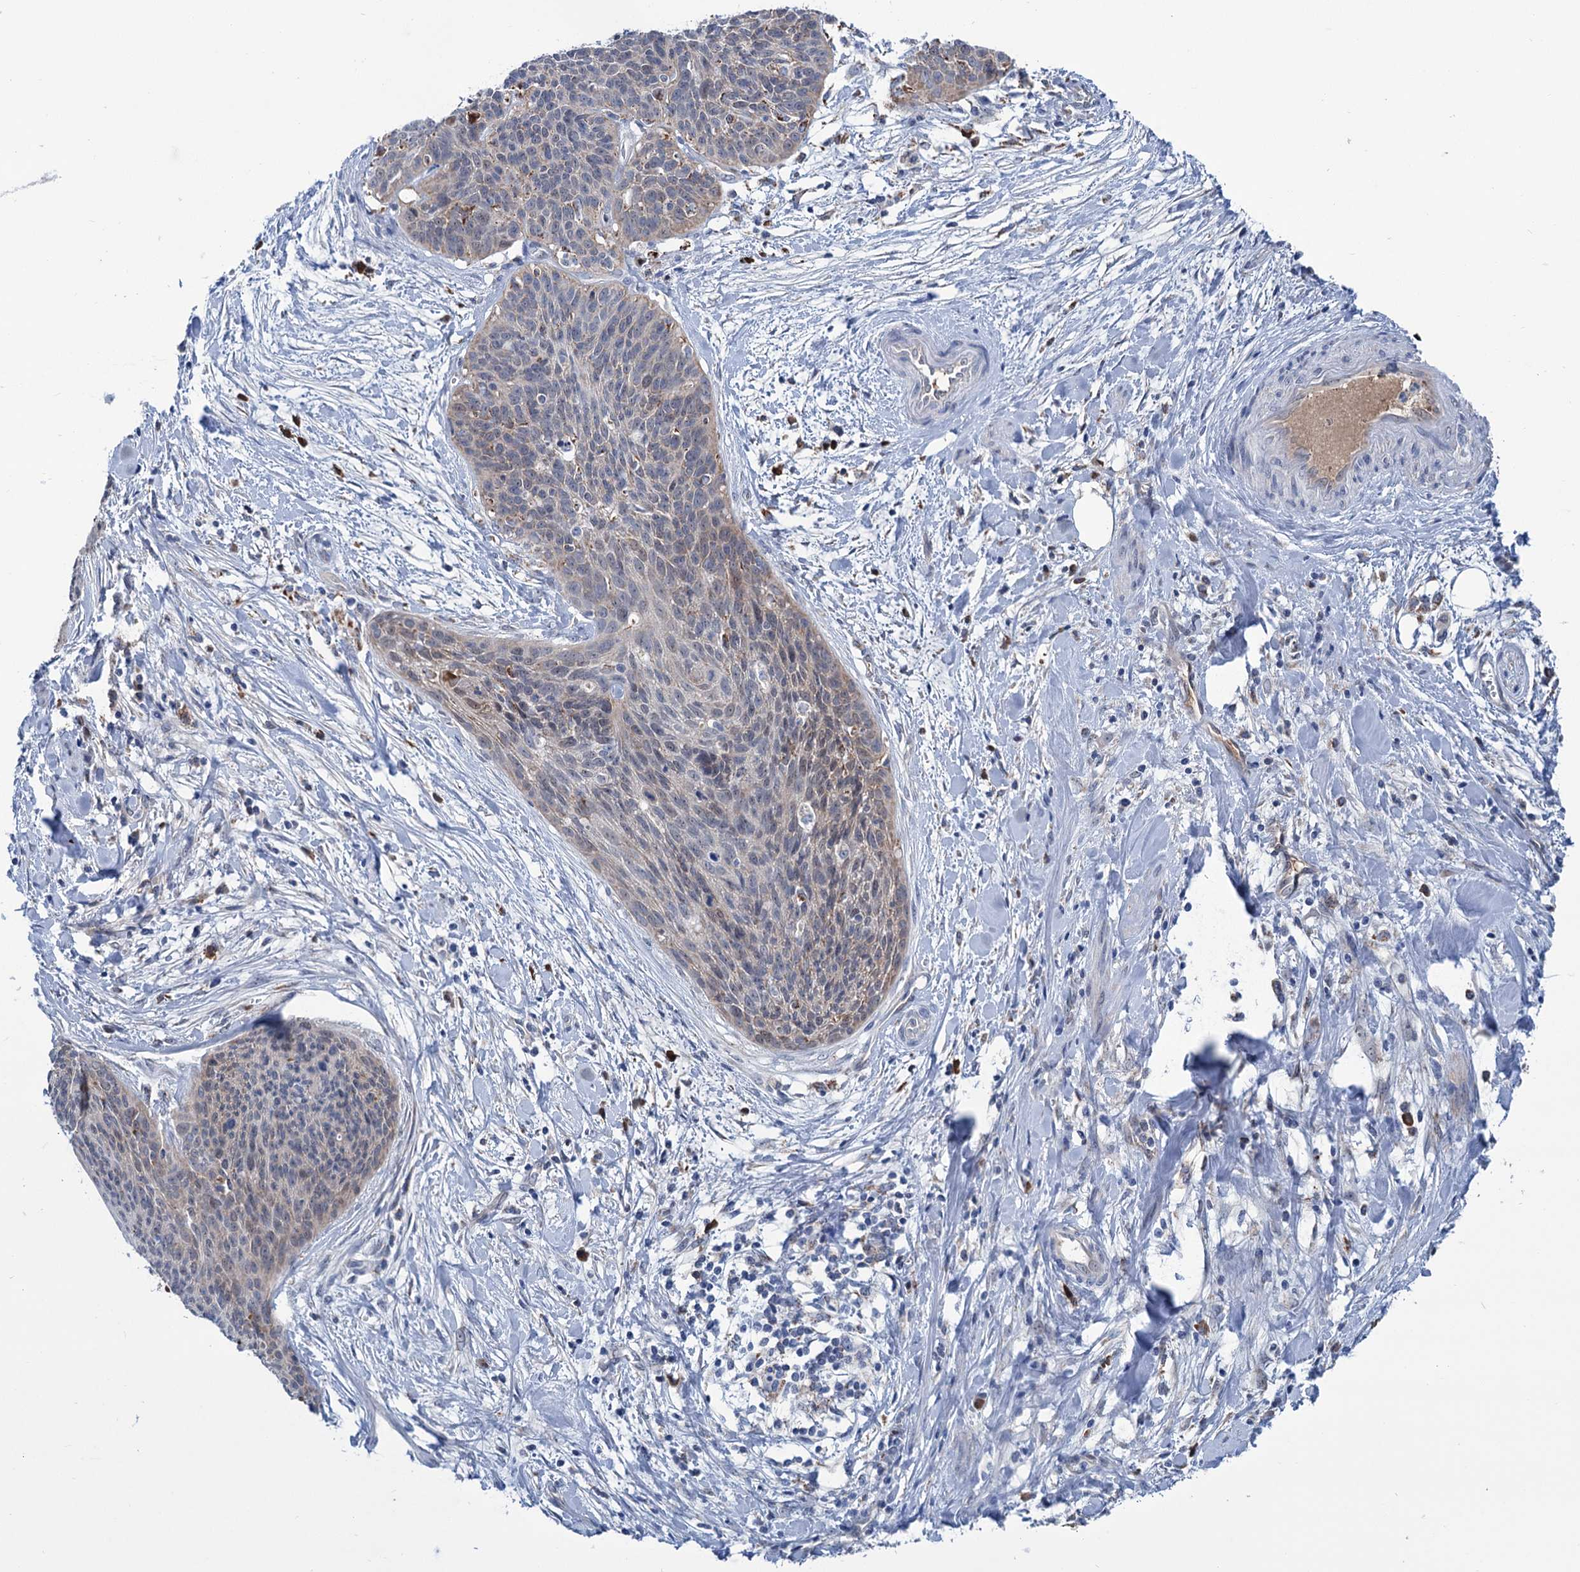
{"staining": {"intensity": "weak", "quantity": "25%-75%", "location": "cytoplasmic/membranous"}, "tissue": "cervical cancer", "cell_type": "Tumor cells", "image_type": "cancer", "snomed": [{"axis": "morphology", "description": "Squamous cell carcinoma, NOS"}, {"axis": "topography", "description": "Cervix"}], "caption": "Immunohistochemical staining of cervical squamous cell carcinoma demonstrates low levels of weak cytoplasmic/membranous protein positivity in about 25%-75% of tumor cells. The staining is performed using DAB brown chromogen to label protein expression. The nuclei are counter-stained blue using hematoxylin.", "gene": "LPIN1", "patient": {"sex": "female", "age": 55}}